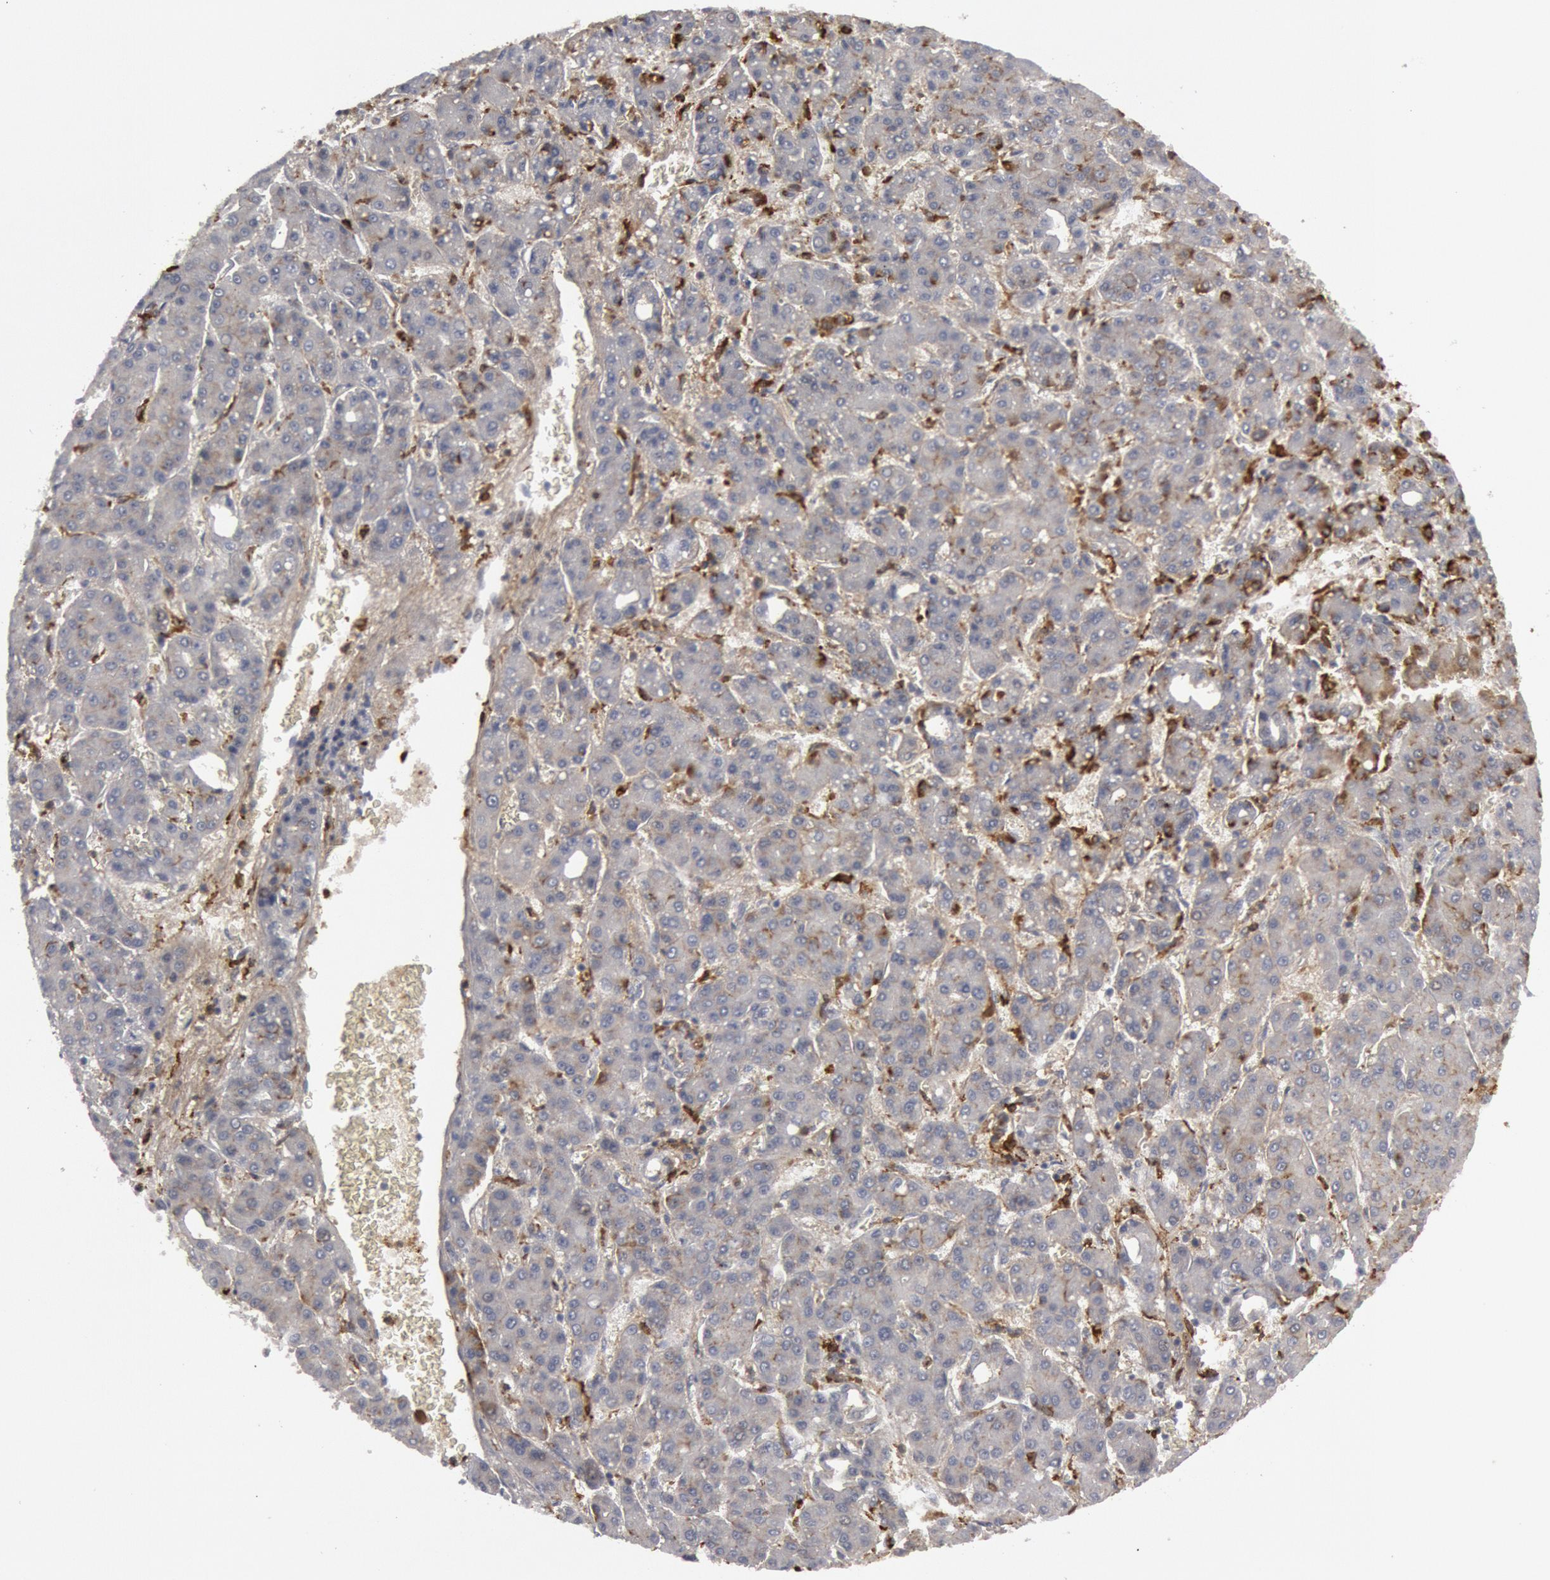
{"staining": {"intensity": "negative", "quantity": "none", "location": "none"}, "tissue": "liver cancer", "cell_type": "Tumor cells", "image_type": "cancer", "snomed": [{"axis": "morphology", "description": "Carcinoma, Hepatocellular, NOS"}, {"axis": "topography", "description": "Liver"}], "caption": "Photomicrograph shows no protein positivity in tumor cells of liver cancer tissue.", "gene": "C1QC", "patient": {"sex": "male", "age": 69}}